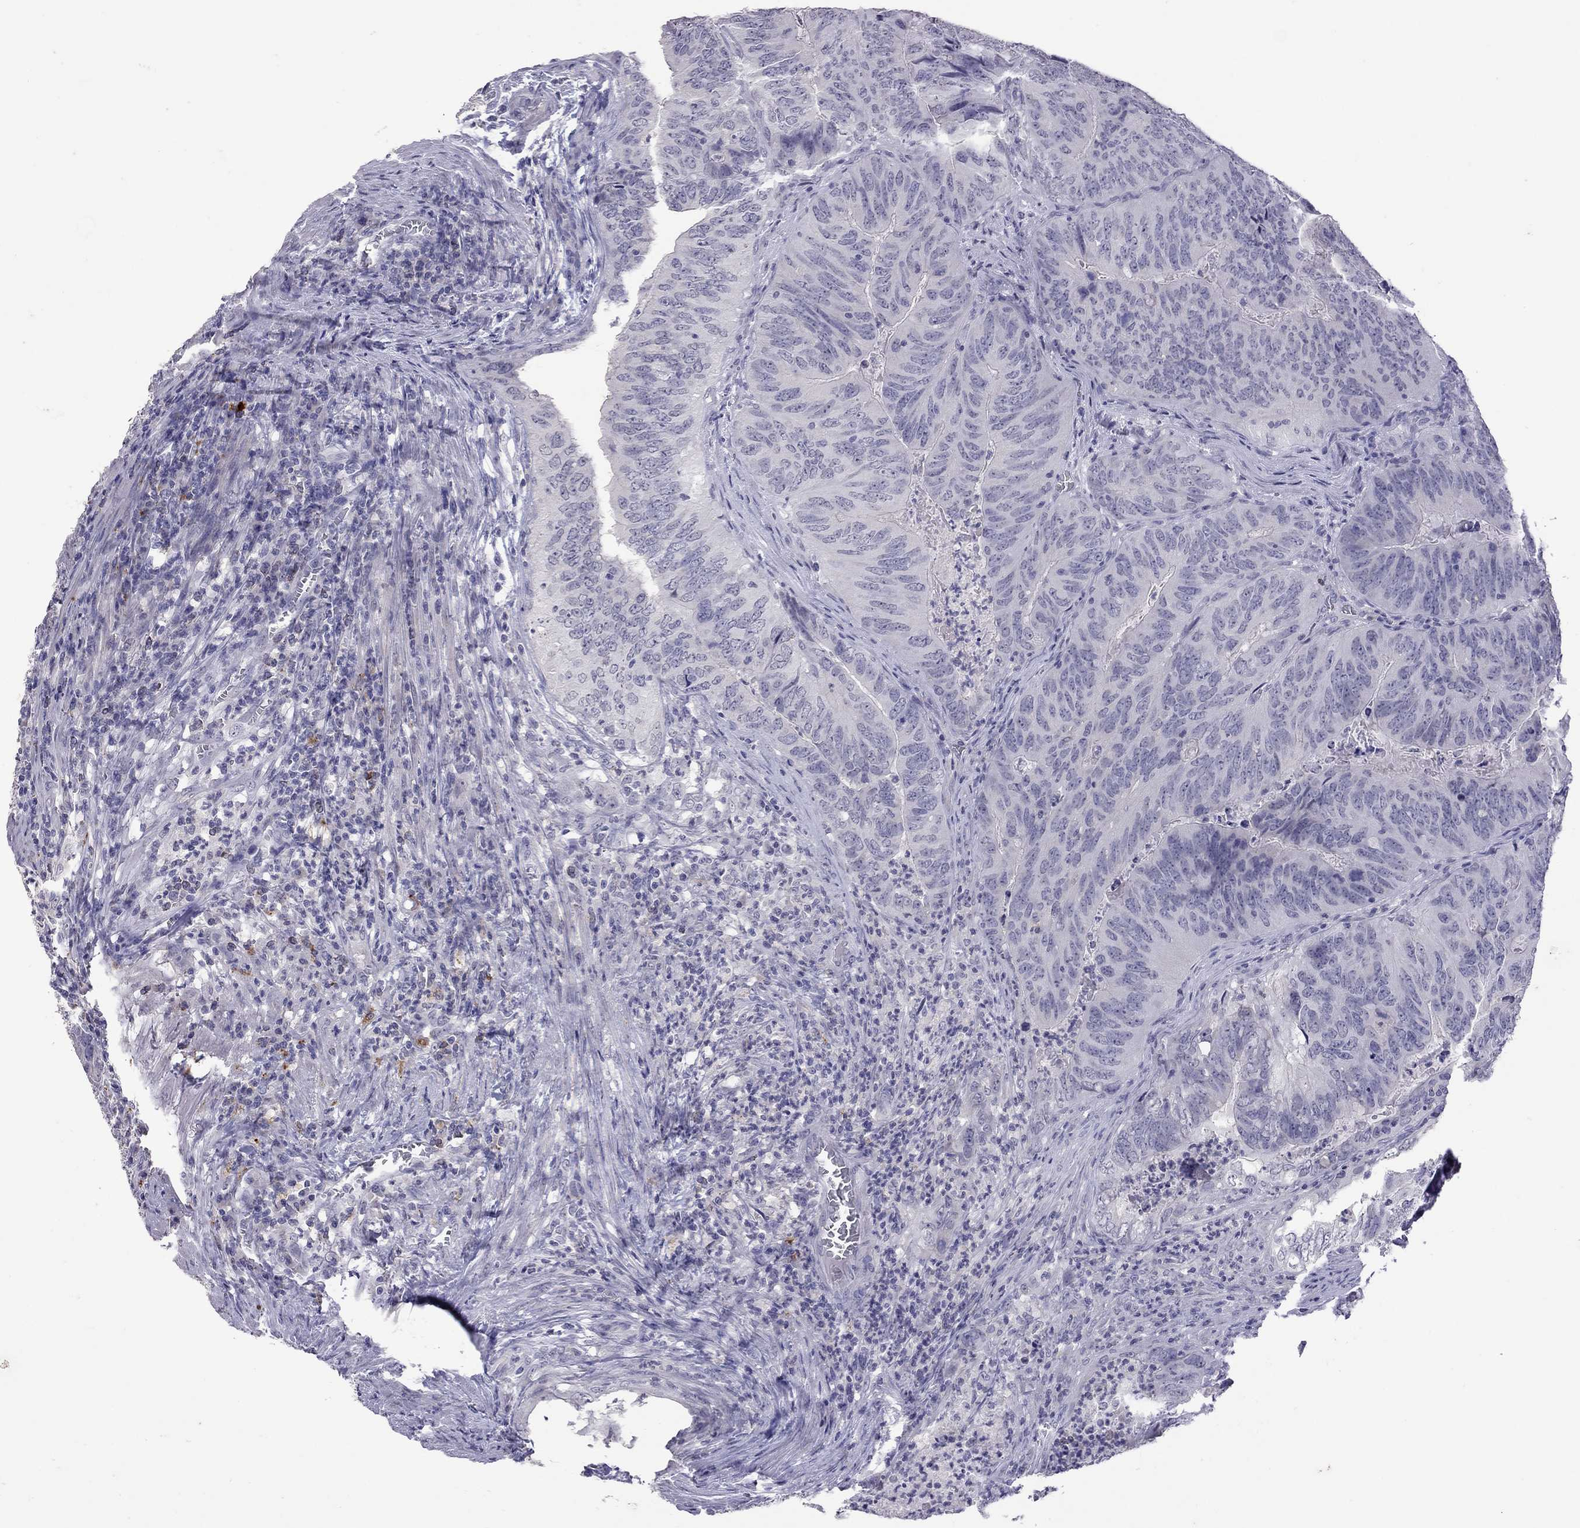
{"staining": {"intensity": "negative", "quantity": "none", "location": "none"}, "tissue": "colorectal cancer", "cell_type": "Tumor cells", "image_type": "cancer", "snomed": [{"axis": "morphology", "description": "Adenocarcinoma, NOS"}, {"axis": "topography", "description": "Colon"}], "caption": "Colorectal cancer (adenocarcinoma) was stained to show a protein in brown. There is no significant staining in tumor cells.", "gene": "SLAMF1", "patient": {"sex": "male", "age": 79}}